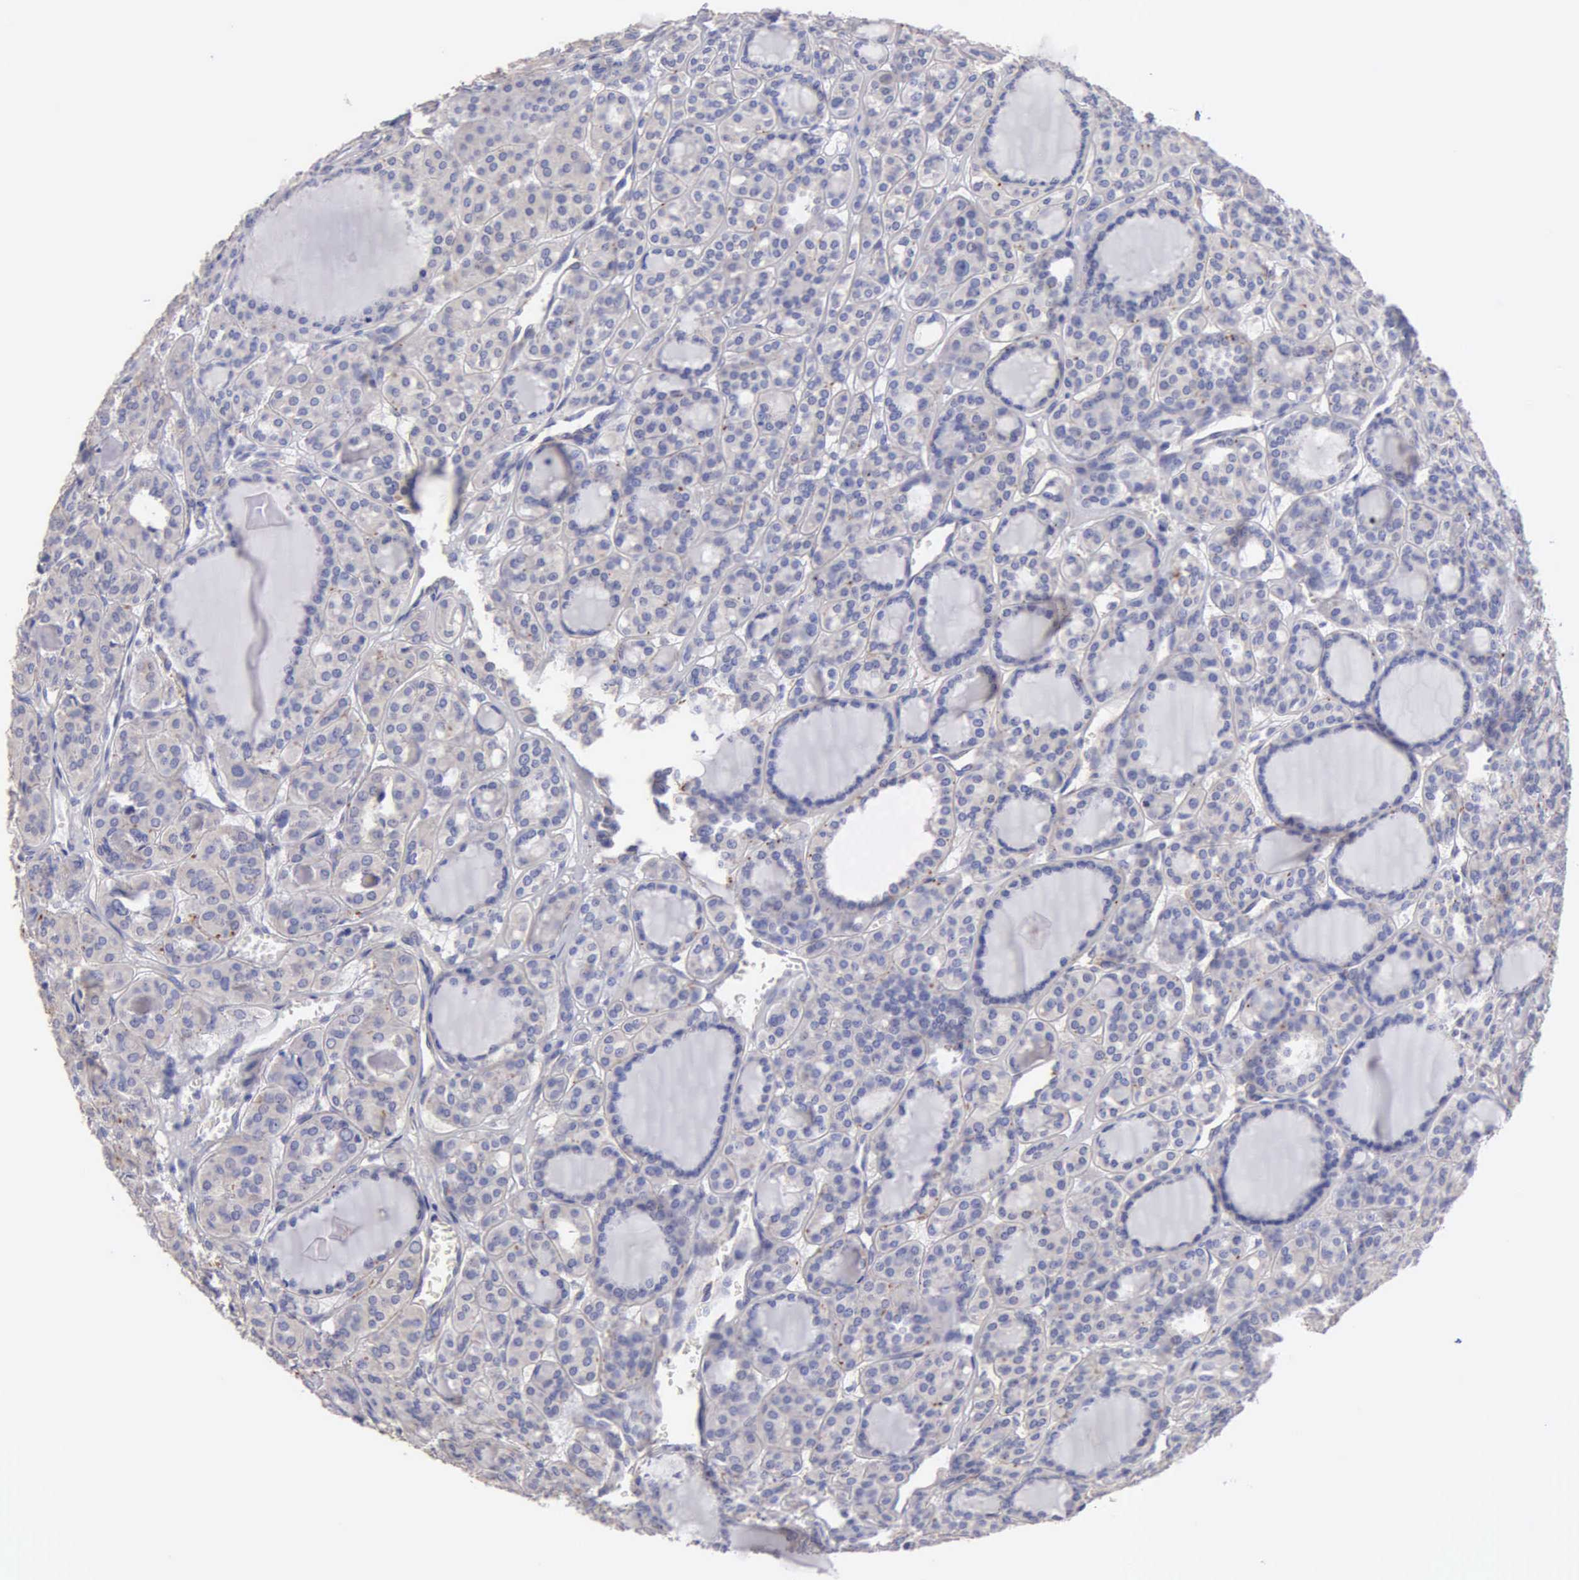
{"staining": {"intensity": "weak", "quantity": "<25%", "location": "cytoplasmic/membranous"}, "tissue": "thyroid cancer", "cell_type": "Tumor cells", "image_type": "cancer", "snomed": [{"axis": "morphology", "description": "Follicular adenoma carcinoma, NOS"}, {"axis": "topography", "description": "Thyroid gland"}], "caption": "High magnification brightfield microscopy of thyroid cancer stained with DAB (brown) and counterstained with hematoxylin (blue): tumor cells show no significant staining.", "gene": "APP", "patient": {"sex": "female", "age": 71}}